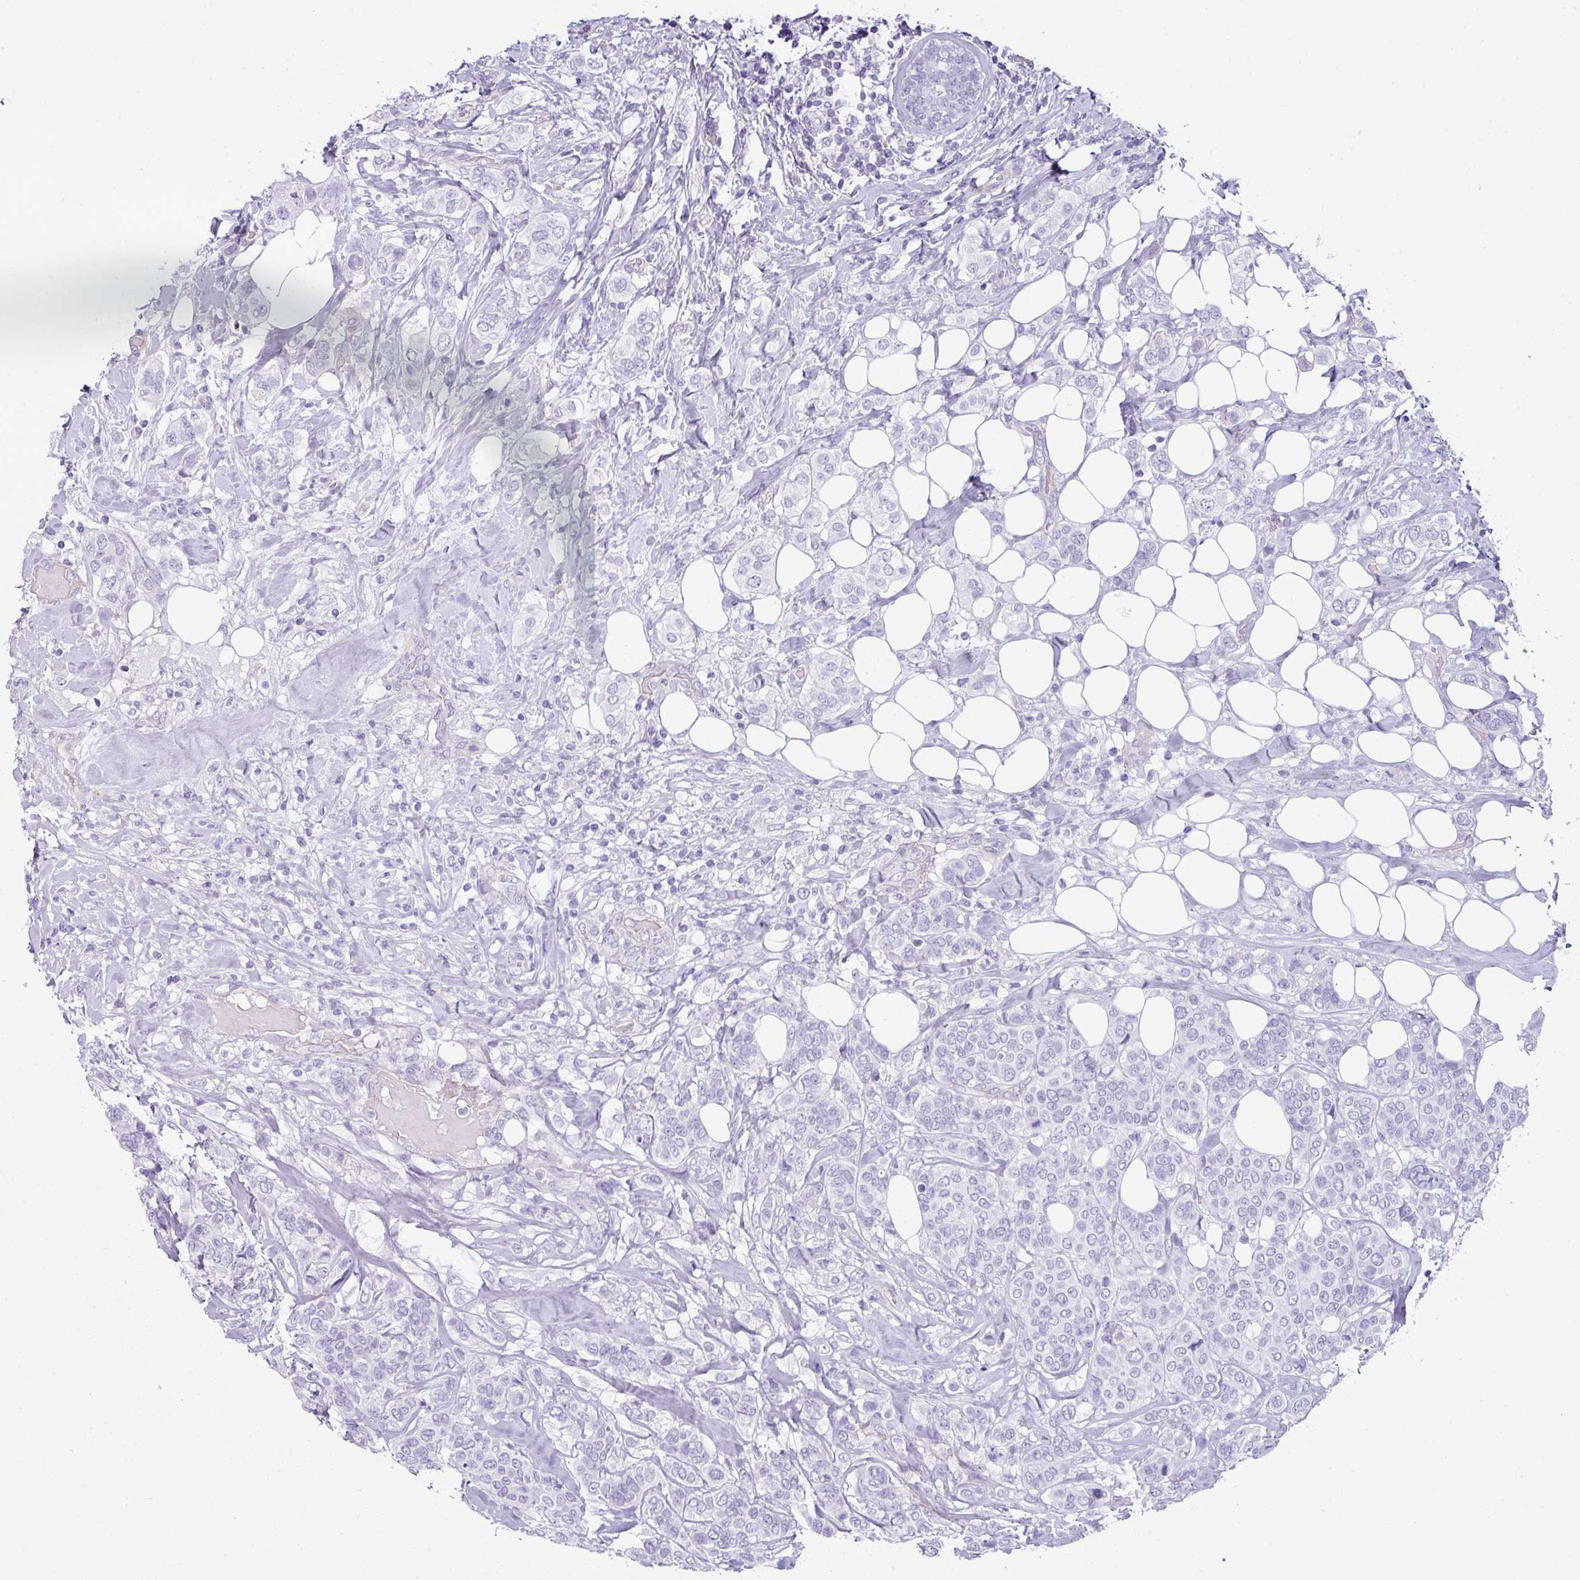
{"staining": {"intensity": "negative", "quantity": "none", "location": "none"}, "tissue": "breast cancer", "cell_type": "Tumor cells", "image_type": "cancer", "snomed": [{"axis": "morphology", "description": "Lobular carcinoma"}, {"axis": "topography", "description": "Breast"}], "caption": "Tumor cells are negative for protein expression in human breast cancer.", "gene": "VCX2", "patient": {"sex": "female", "age": 51}}